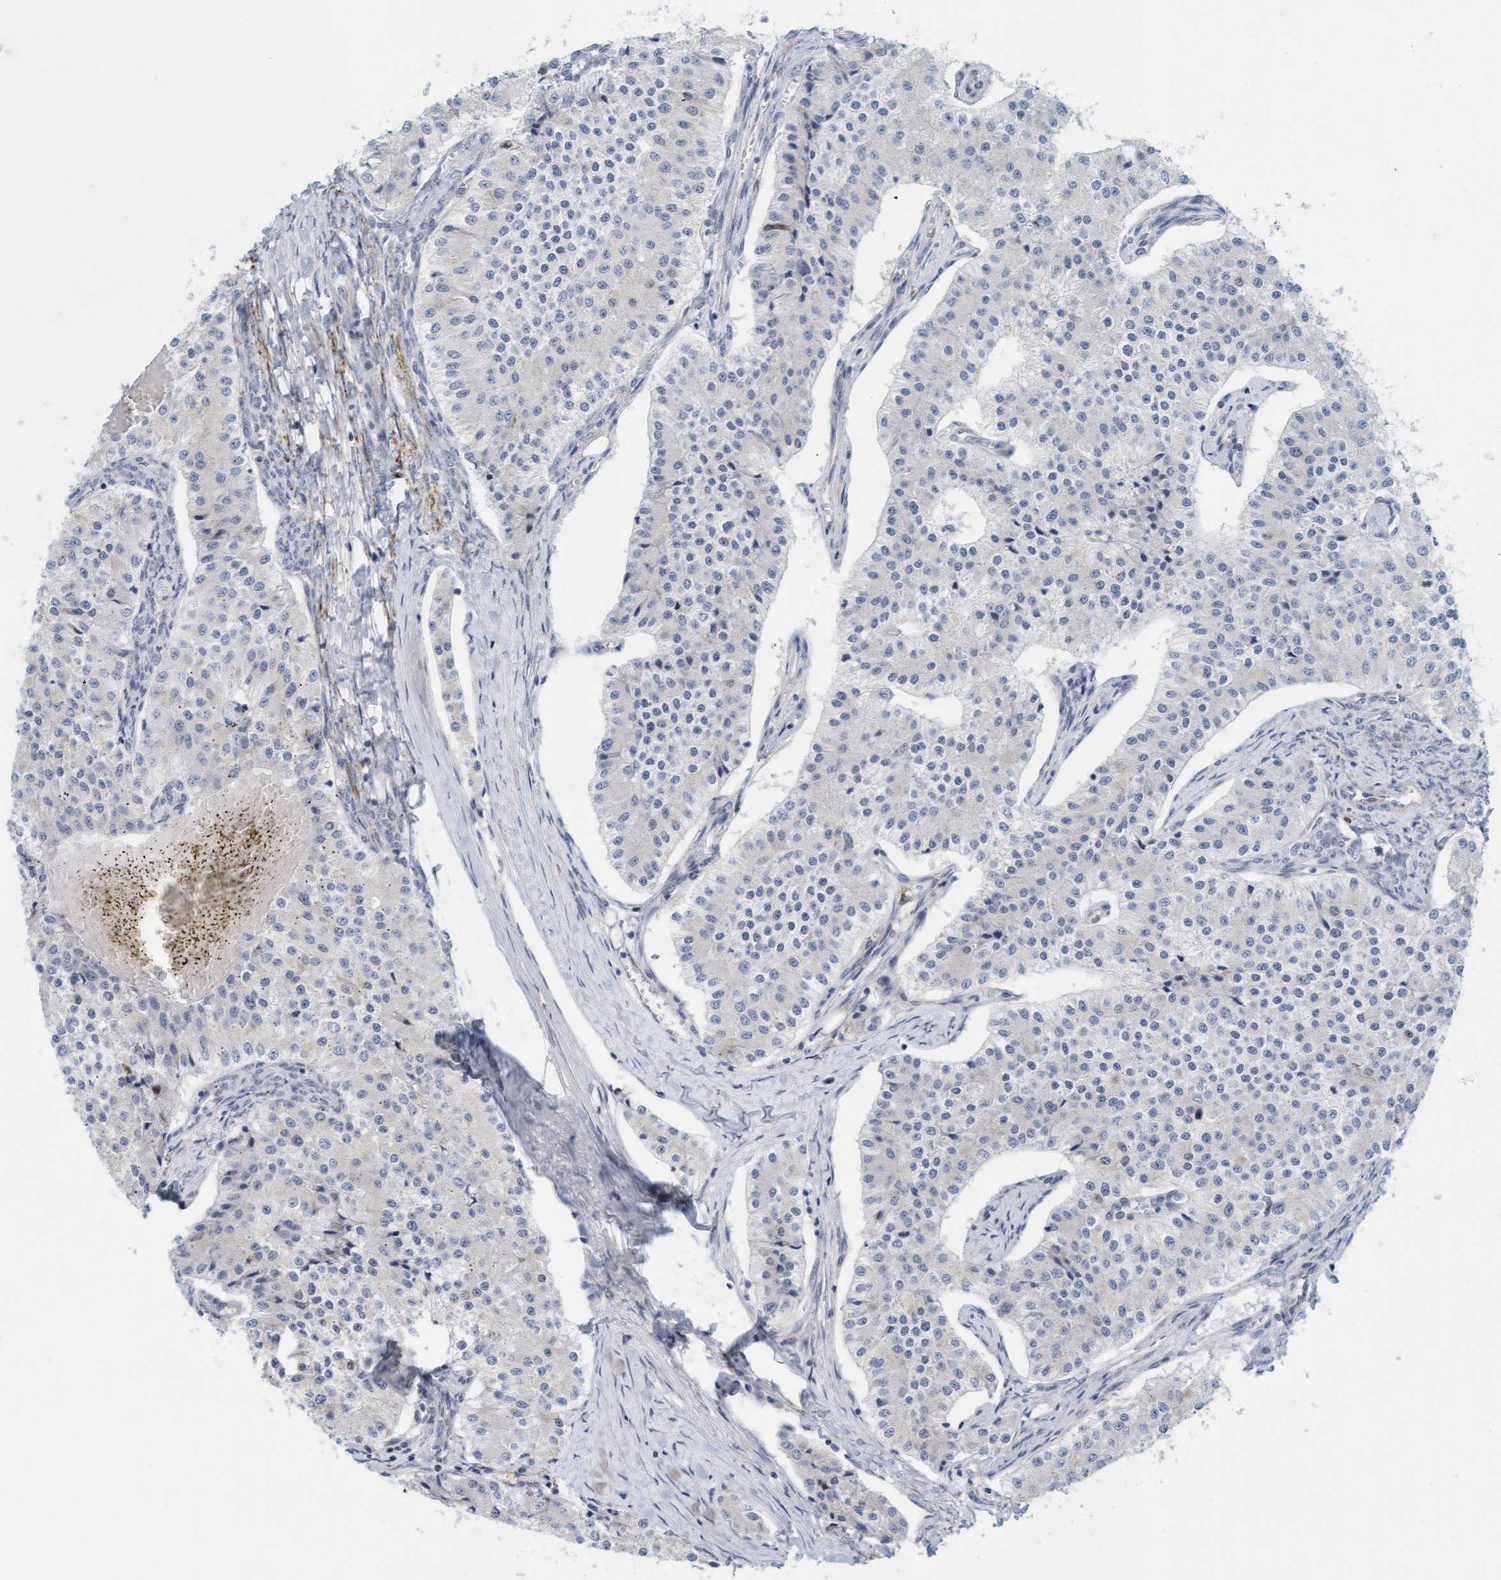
{"staining": {"intensity": "negative", "quantity": "none", "location": "none"}, "tissue": "carcinoid", "cell_type": "Tumor cells", "image_type": "cancer", "snomed": [{"axis": "morphology", "description": "Carcinoid, malignant, NOS"}, {"axis": "topography", "description": "Colon"}], "caption": "IHC histopathology image of neoplastic tissue: carcinoid stained with DAB (3,3'-diaminobenzidine) reveals no significant protein positivity in tumor cells.", "gene": "ZC3H3", "patient": {"sex": "female", "age": 52}}